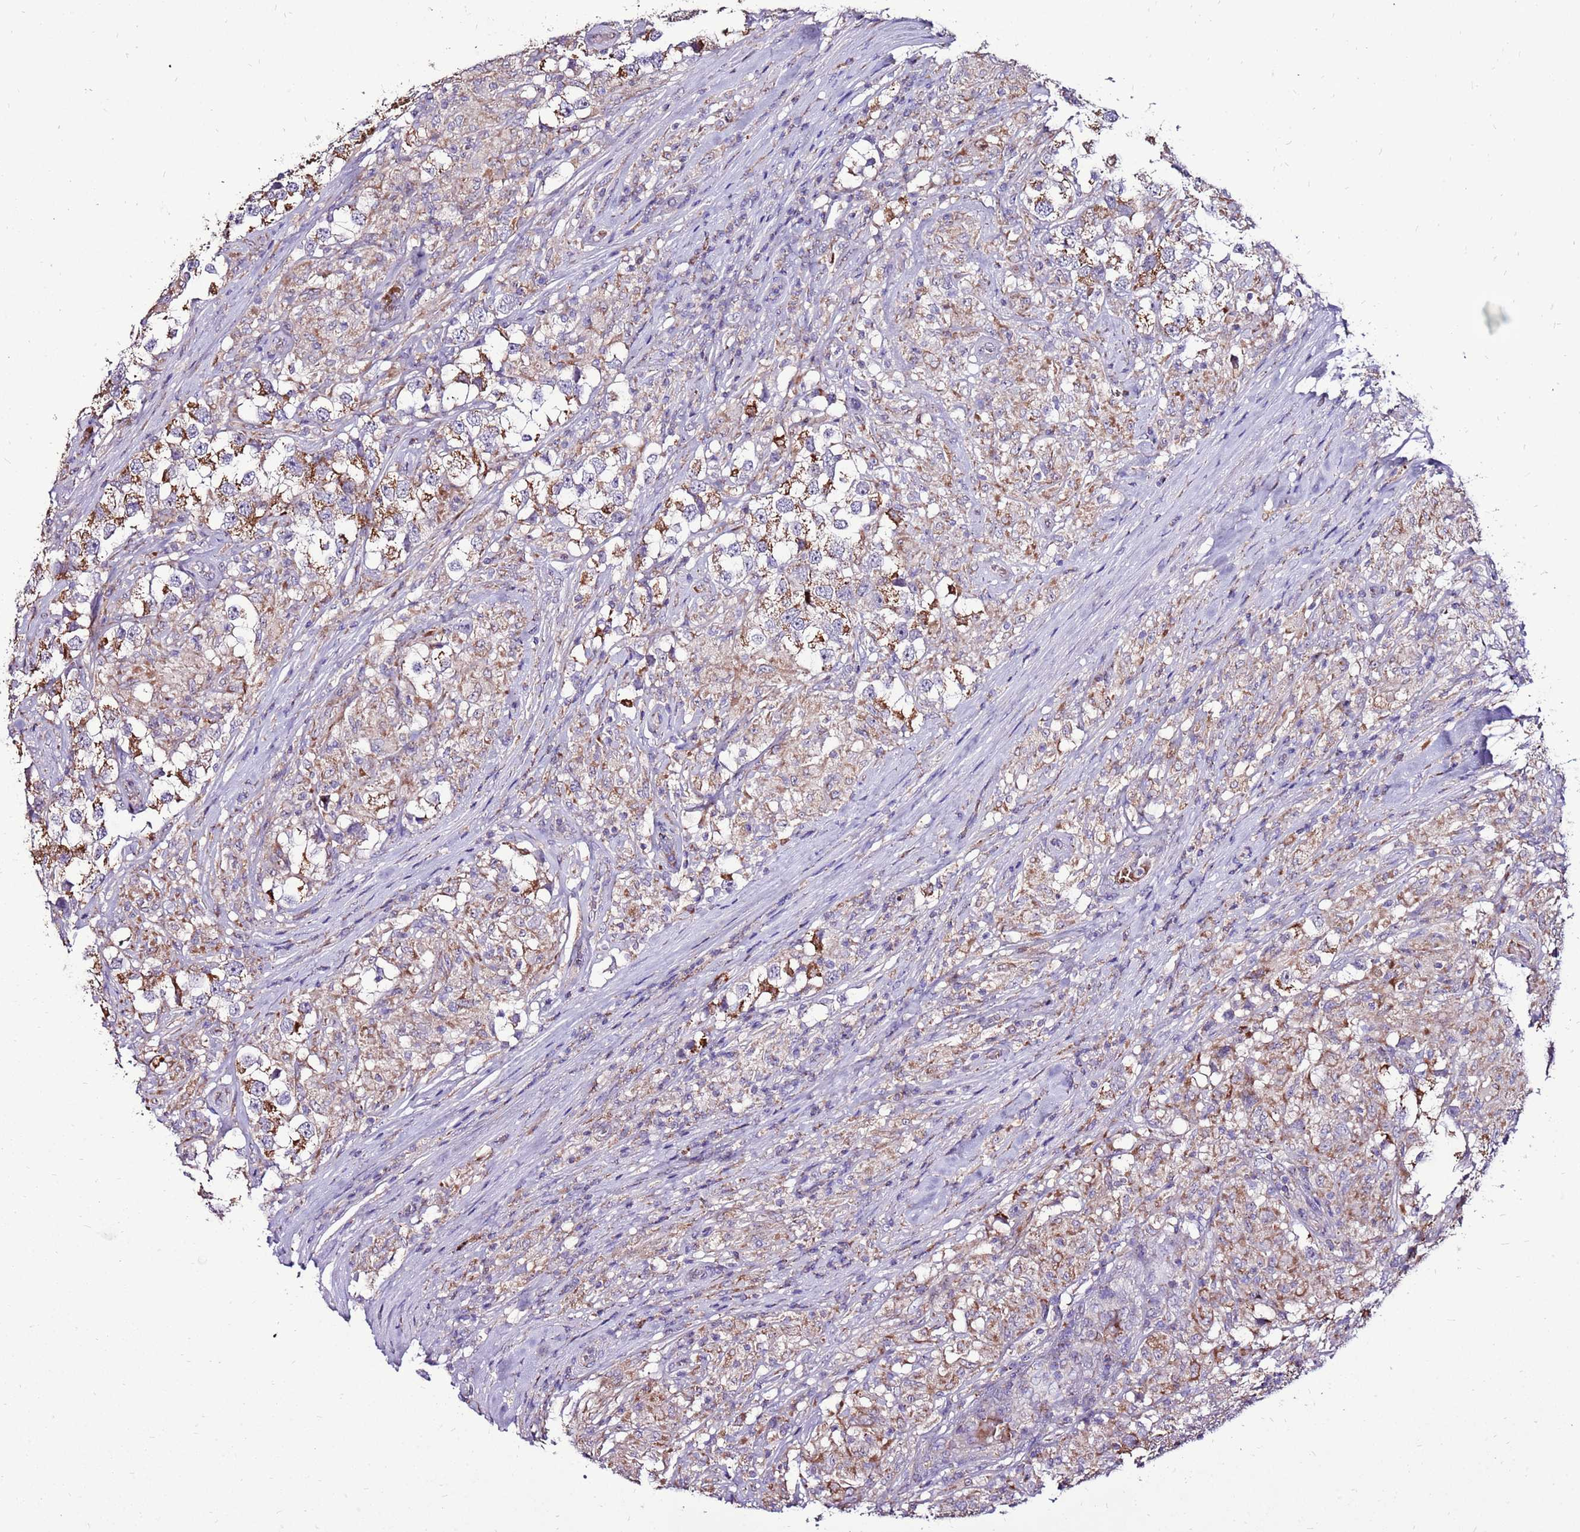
{"staining": {"intensity": "moderate", "quantity": ">75%", "location": "cytoplasmic/membranous"}, "tissue": "testis cancer", "cell_type": "Tumor cells", "image_type": "cancer", "snomed": [{"axis": "morphology", "description": "Seminoma, NOS"}, {"axis": "topography", "description": "Testis"}], "caption": "Tumor cells show medium levels of moderate cytoplasmic/membranous expression in about >75% of cells in testis cancer (seminoma).", "gene": "SPSB3", "patient": {"sex": "male", "age": 46}}